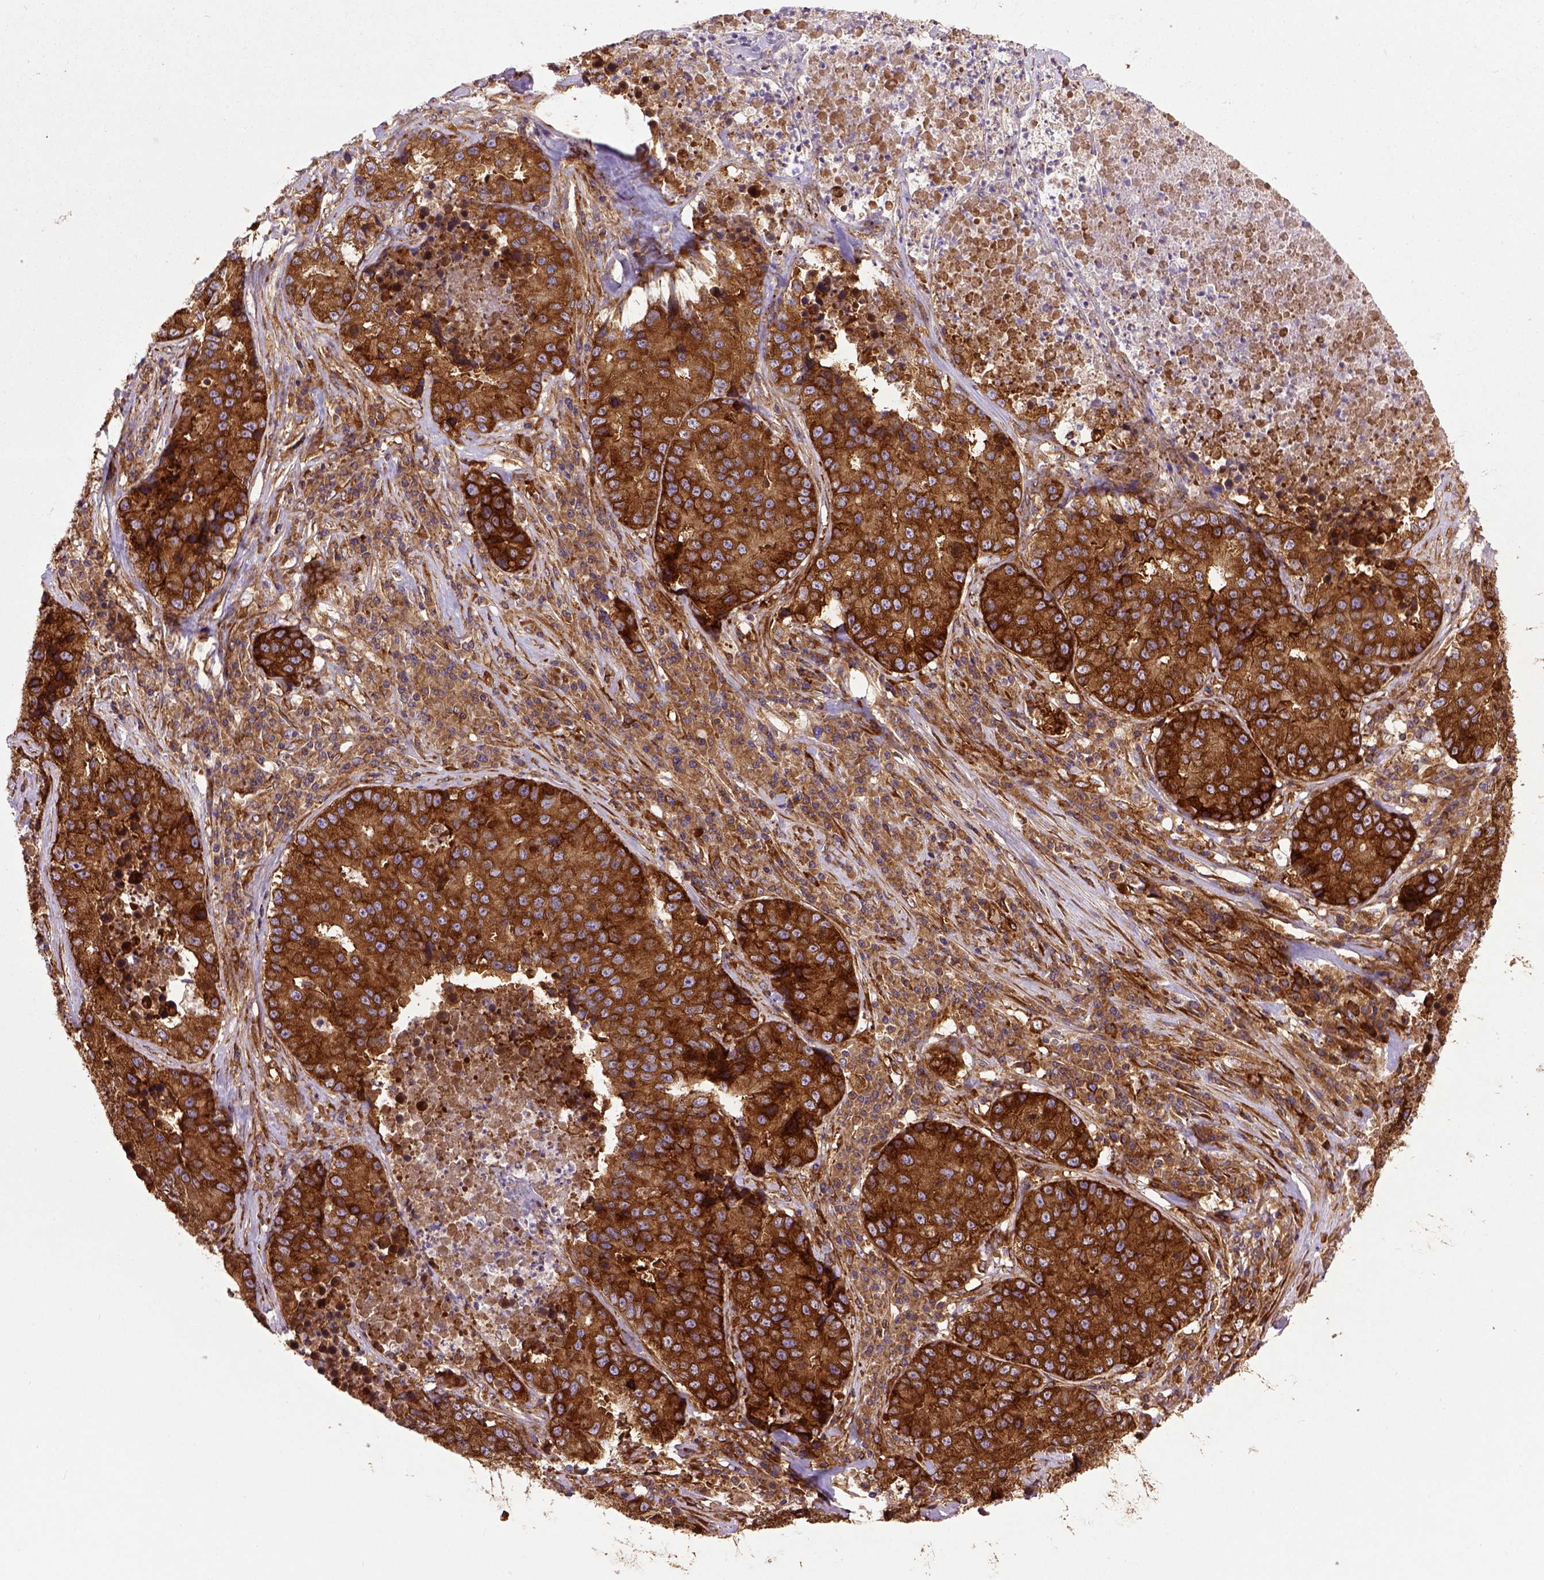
{"staining": {"intensity": "strong", "quantity": ">75%", "location": "cytoplasmic/membranous"}, "tissue": "stomach cancer", "cell_type": "Tumor cells", "image_type": "cancer", "snomed": [{"axis": "morphology", "description": "Adenocarcinoma, NOS"}, {"axis": "topography", "description": "Stomach"}], "caption": "An IHC micrograph of neoplastic tissue is shown. Protein staining in brown labels strong cytoplasmic/membranous positivity in stomach cancer (adenocarcinoma) within tumor cells.", "gene": "CAPRIN1", "patient": {"sex": "male", "age": 71}}